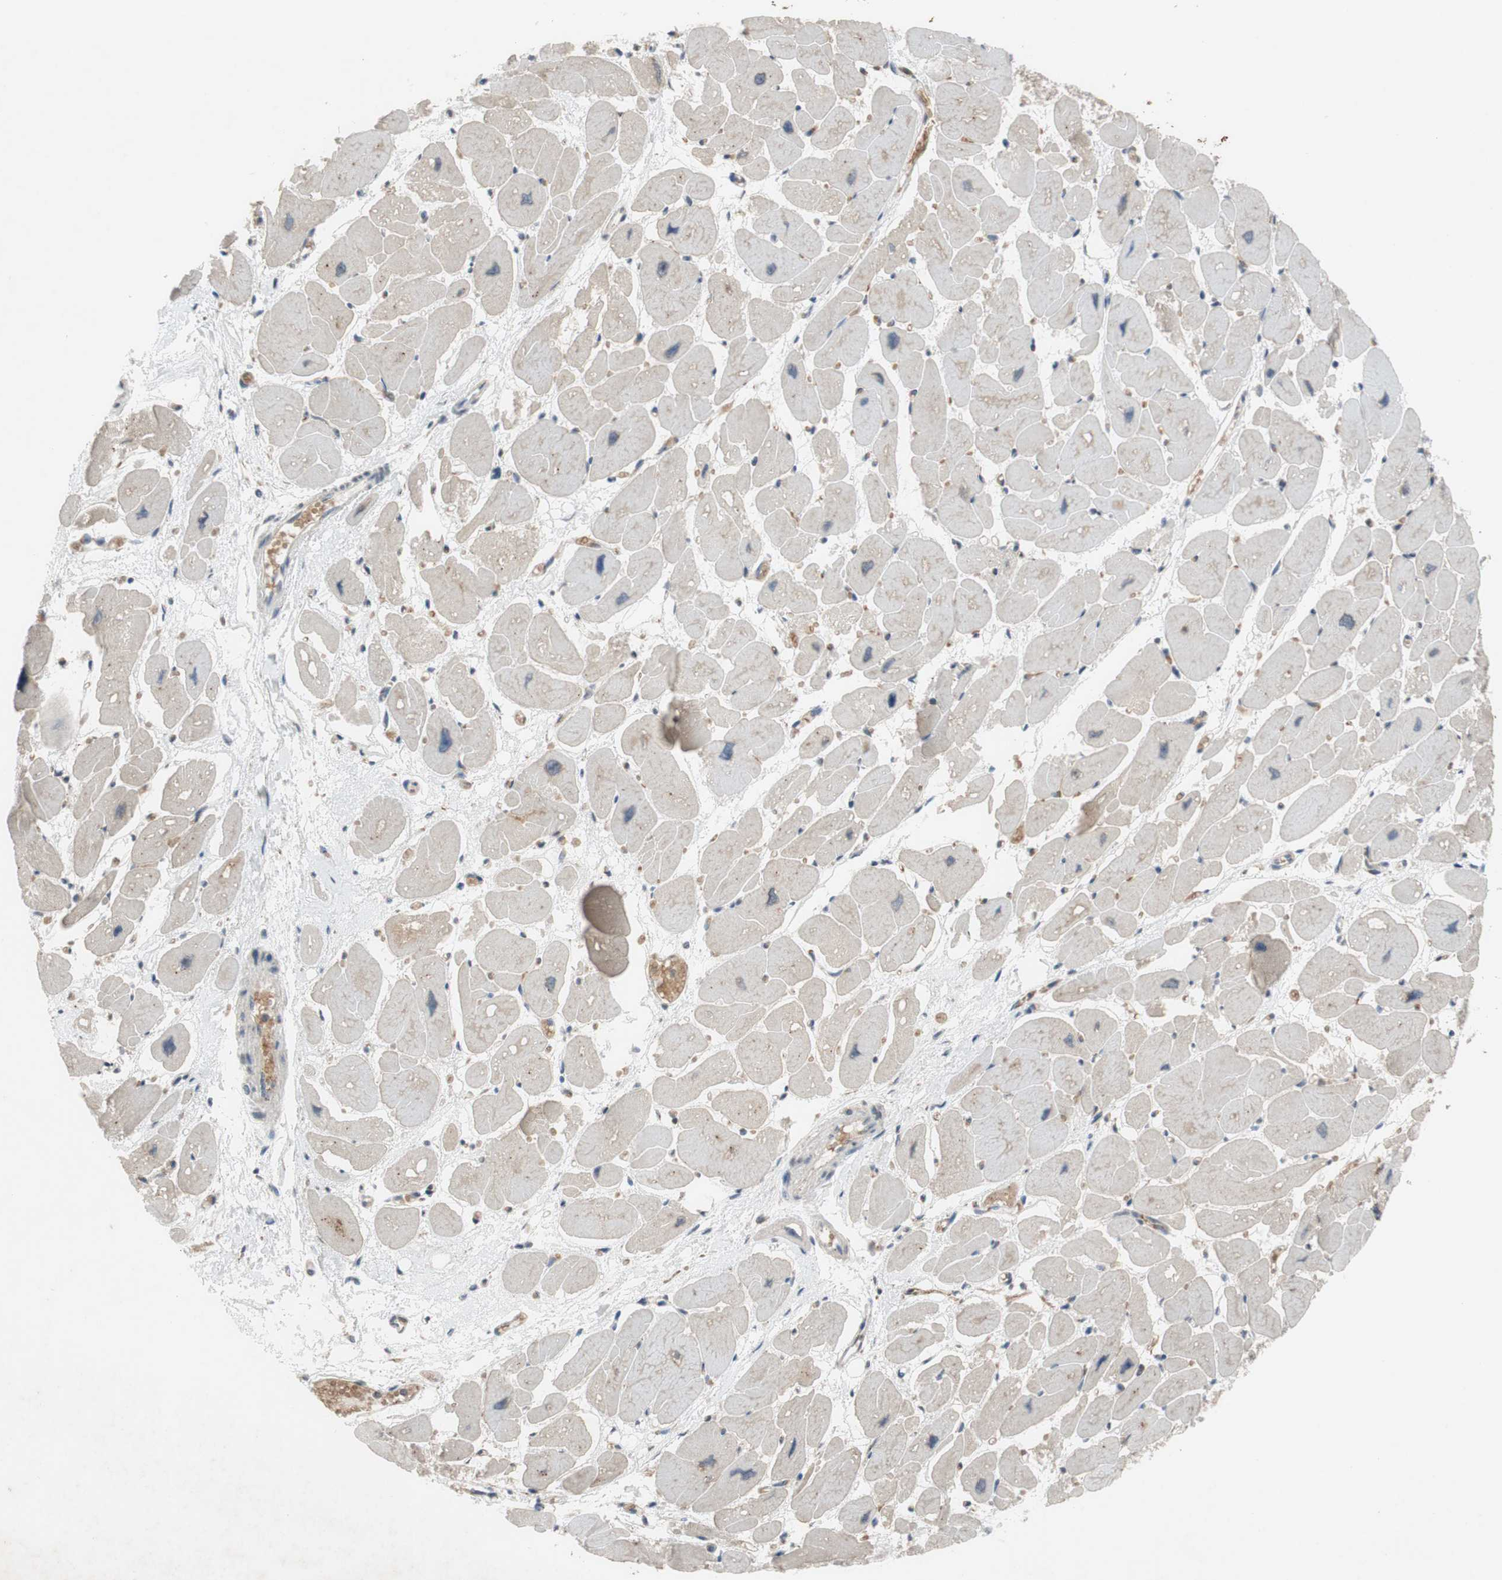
{"staining": {"intensity": "weak", "quantity": "<25%", "location": "cytoplasmic/membranous"}, "tissue": "heart muscle", "cell_type": "Cardiomyocytes", "image_type": "normal", "snomed": [{"axis": "morphology", "description": "Normal tissue, NOS"}, {"axis": "topography", "description": "Heart"}], "caption": "High magnification brightfield microscopy of benign heart muscle stained with DAB (3,3'-diaminobenzidine) (brown) and counterstained with hematoxylin (blue): cardiomyocytes show no significant staining. (Brightfield microscopy of DAB IHC at high magnification).", "gene": "ADD2", "patient": {"sex": "female", "age": 54}}